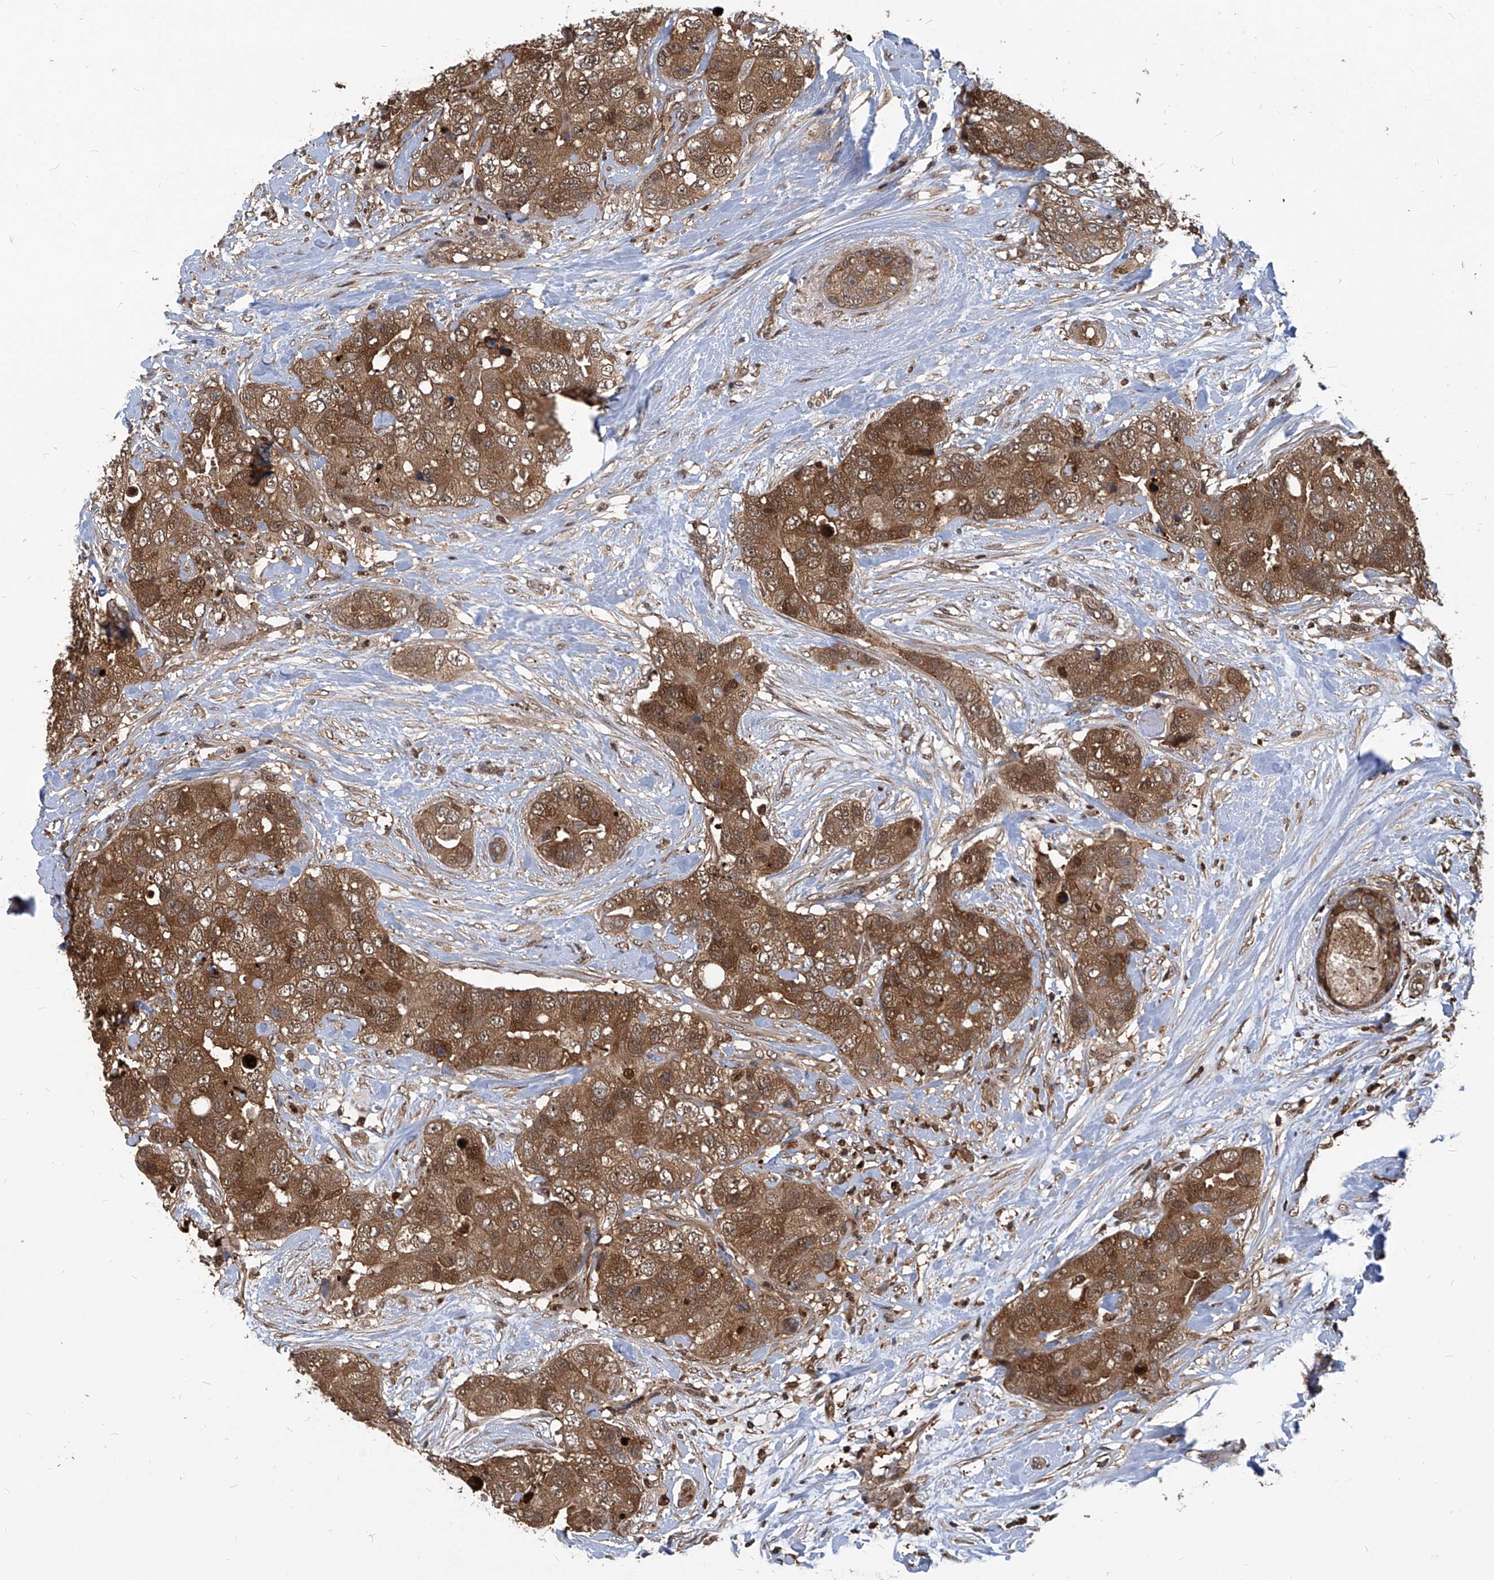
{"staining": {"intensity": "moderate", "quantity": ">75%", "location": "cytoplasmic/membranous,nuclear"}, "tissue": "breast cancer", "cell_type": "Tumor cells", "image_type": "cancer", "snomed": [{"axis": "morphology", "description": "Duct carcinoma"}, {"axis": "topography", "description": "Breast"}], "caption": "This image displays breast cancer stained with immunohistochemistry (IHC) to label a protein in brown. The cytoplasmic/membranous and nuclear of tumor cells show moderate positivity for the protein. Nuclei are counter-stained blue.", "gene": "PSMB1", "patient": {"sex": "female", "age": 62}}